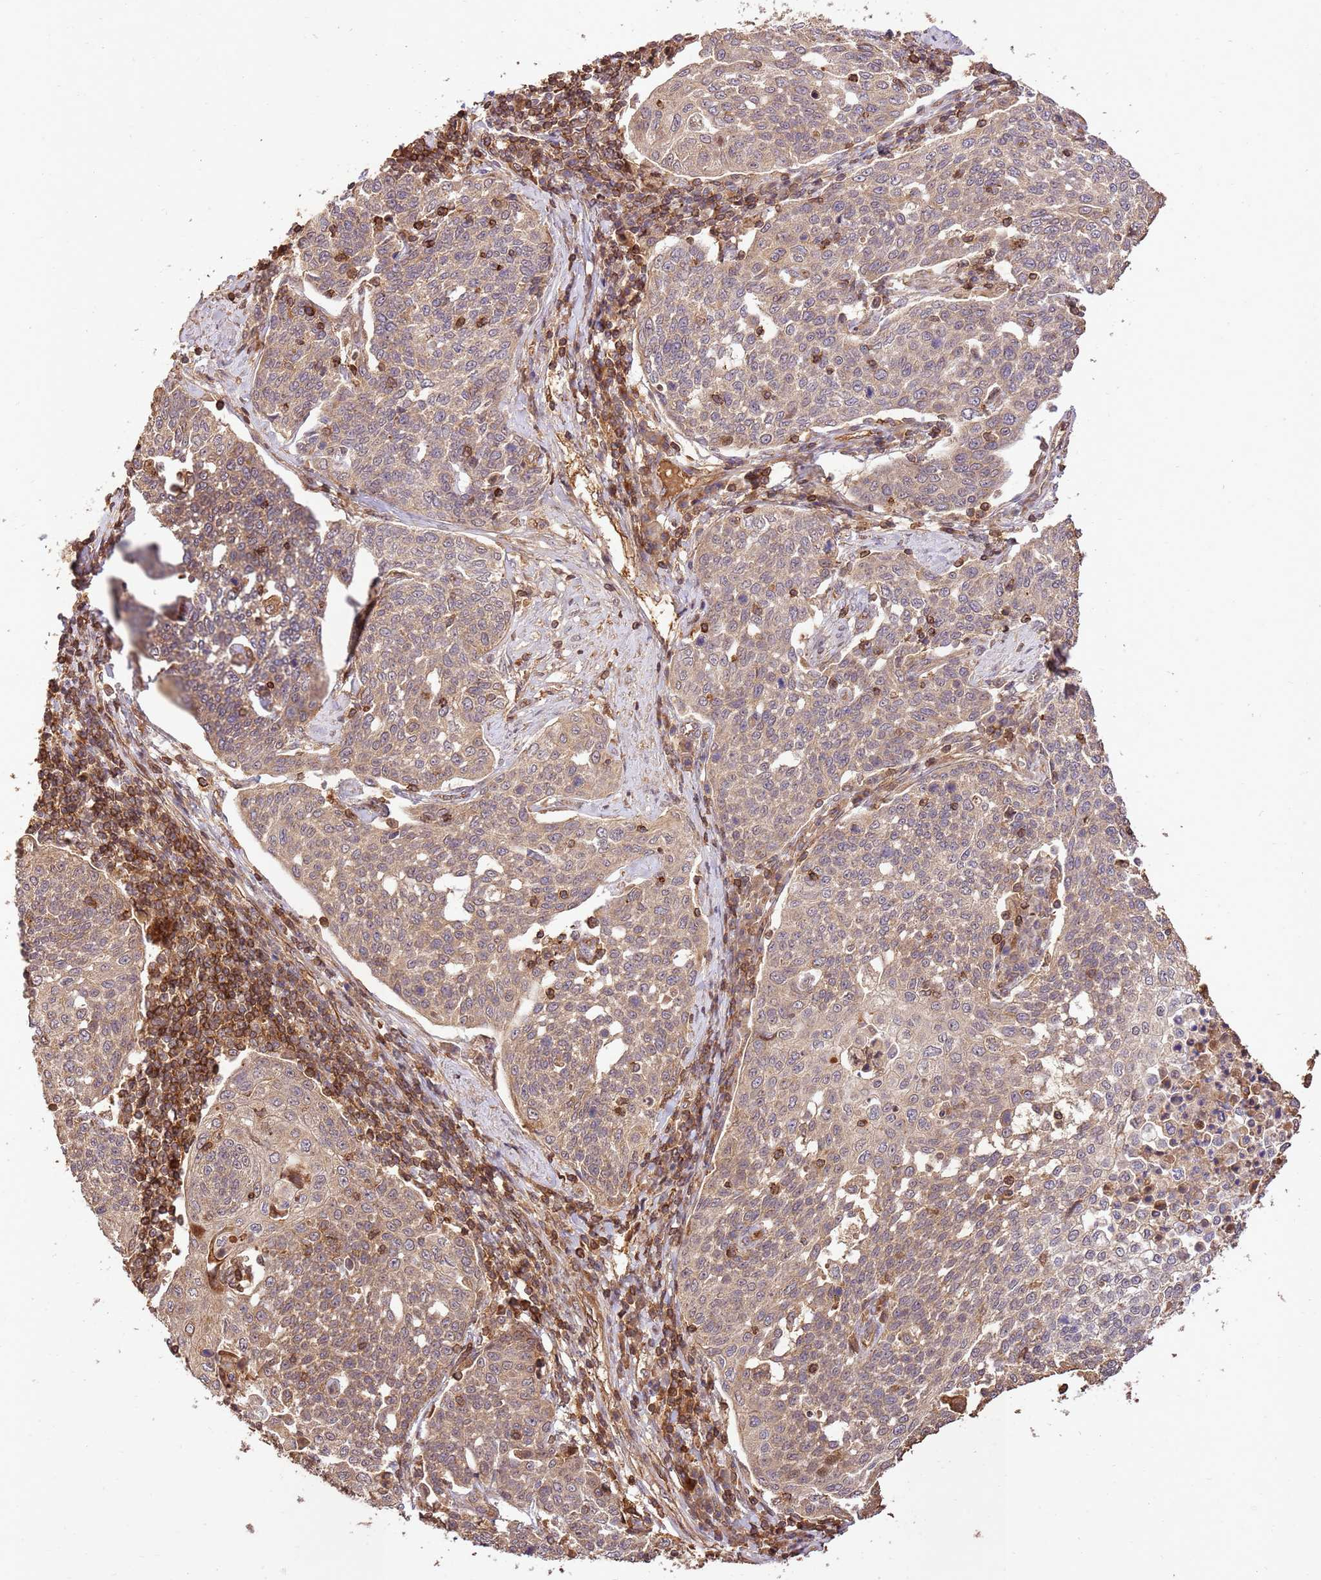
{"staining": {"intensity": "weak", "quantity": ">75%", "location": "cytoplasmic/membranous"}, "tissue": "cervical cancer", "cell_type": "Tumor cells", "image_type": "cancer", "snomed": [{"axis": "morphology", "description": "Squamous cell carcinoma, NOS"}, {"axis": "topography", "description": "Cervix"}], "caption": "A brown stain shows weak cytoplasmic/membranous expression of a protein in cervical cancer tumor cells. The protein is stained brown, and the nuclei are stained in blue (DAB IHC with brightfield microscopy, high magnification).", "gene": "KATNAL2", "patient": {"sex": "female", "age": 34}}